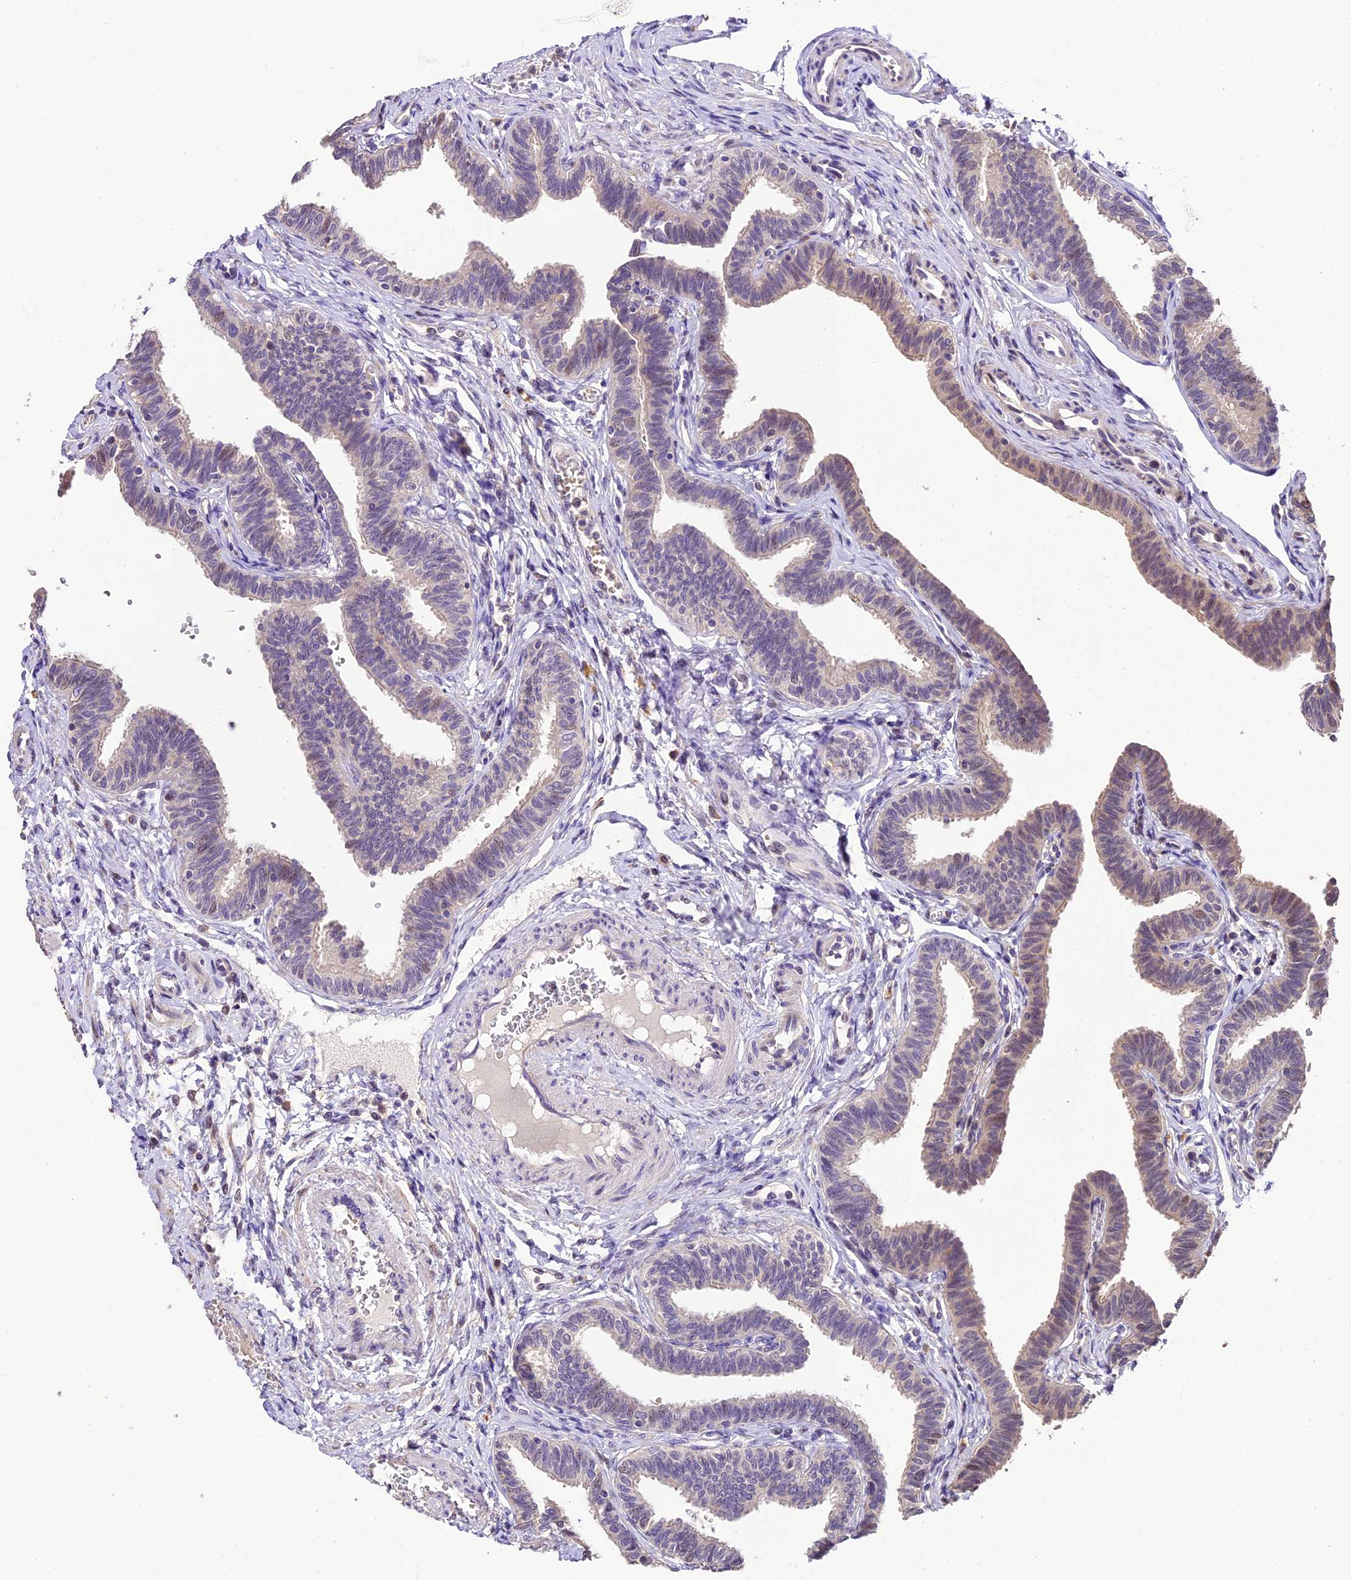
{"staining": {"intensity": "weak", "quantity": "<25%", "location": "cytoplasmic/membranous"}, "tissue": "fallopian tube", "cell_type": "Glandular cells", "image_type": "normal", "snomed": [{"axis": "morphology", "description": "Normal tissue, NOS"}, {"axis": "topography", "description": "Fallopian tube"}, {"axis": "topography", "description": "Ovary"}], "caption": "Glandular cells are negative for protein expression in benign human fallopian tube.", "gene": "DGKH", "patient": {"sex": "female", "age": 23}}